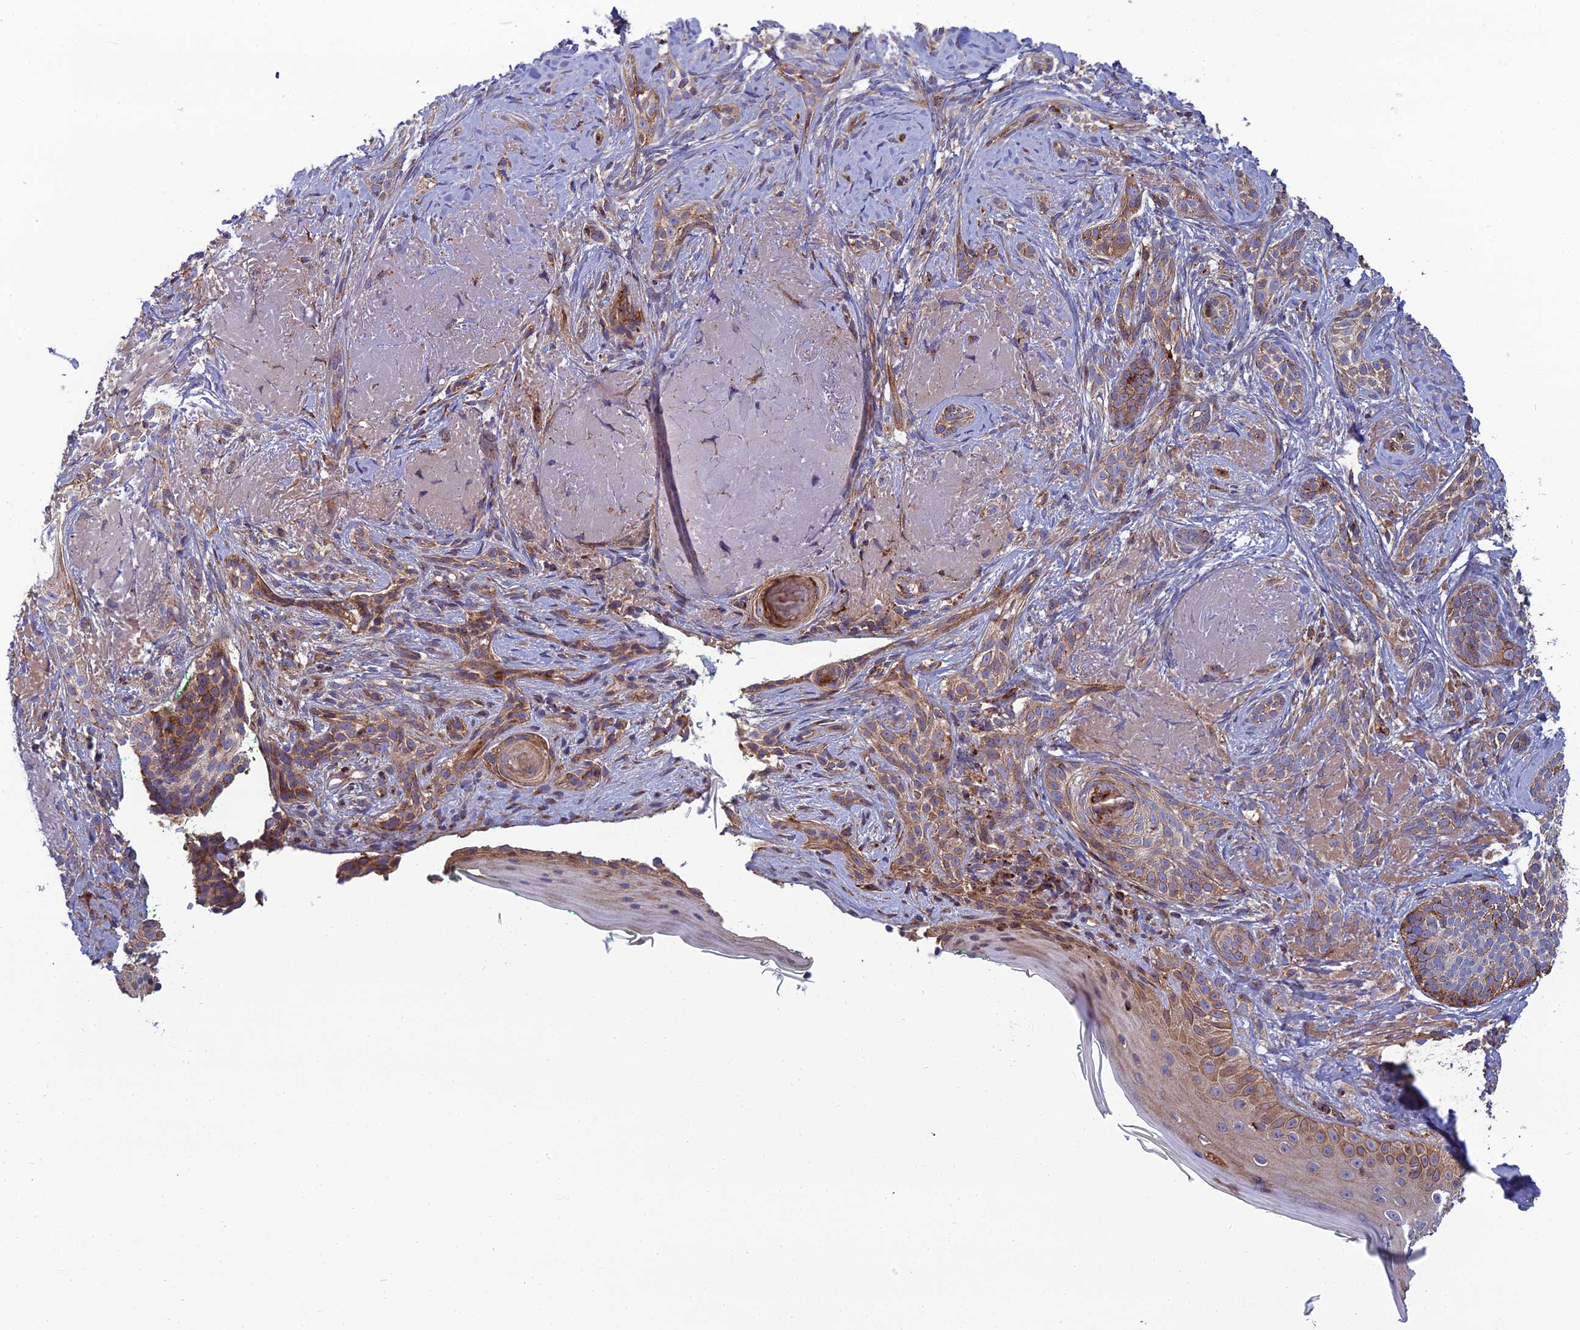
{"staining": {"intensity": "moderate", "quantity": ">75%", "location": "cytoplasmic/membranous"}, "tissue": "skin cancer", "cell_type": "Tumor cells", "image_type": "cancer", "snomed": [{"axis": "morphology", "description": "Basal cell carcinoma"}, {"axis": "topography", "description": "Skin"}], "caption": "This is an image of IHC staining of skin cancer, which shows moderate staining in the cytoplasmic/membranous of tumor cells.", "gene": "LNPEP", "patient": {"sex": "male", "age": 71}}